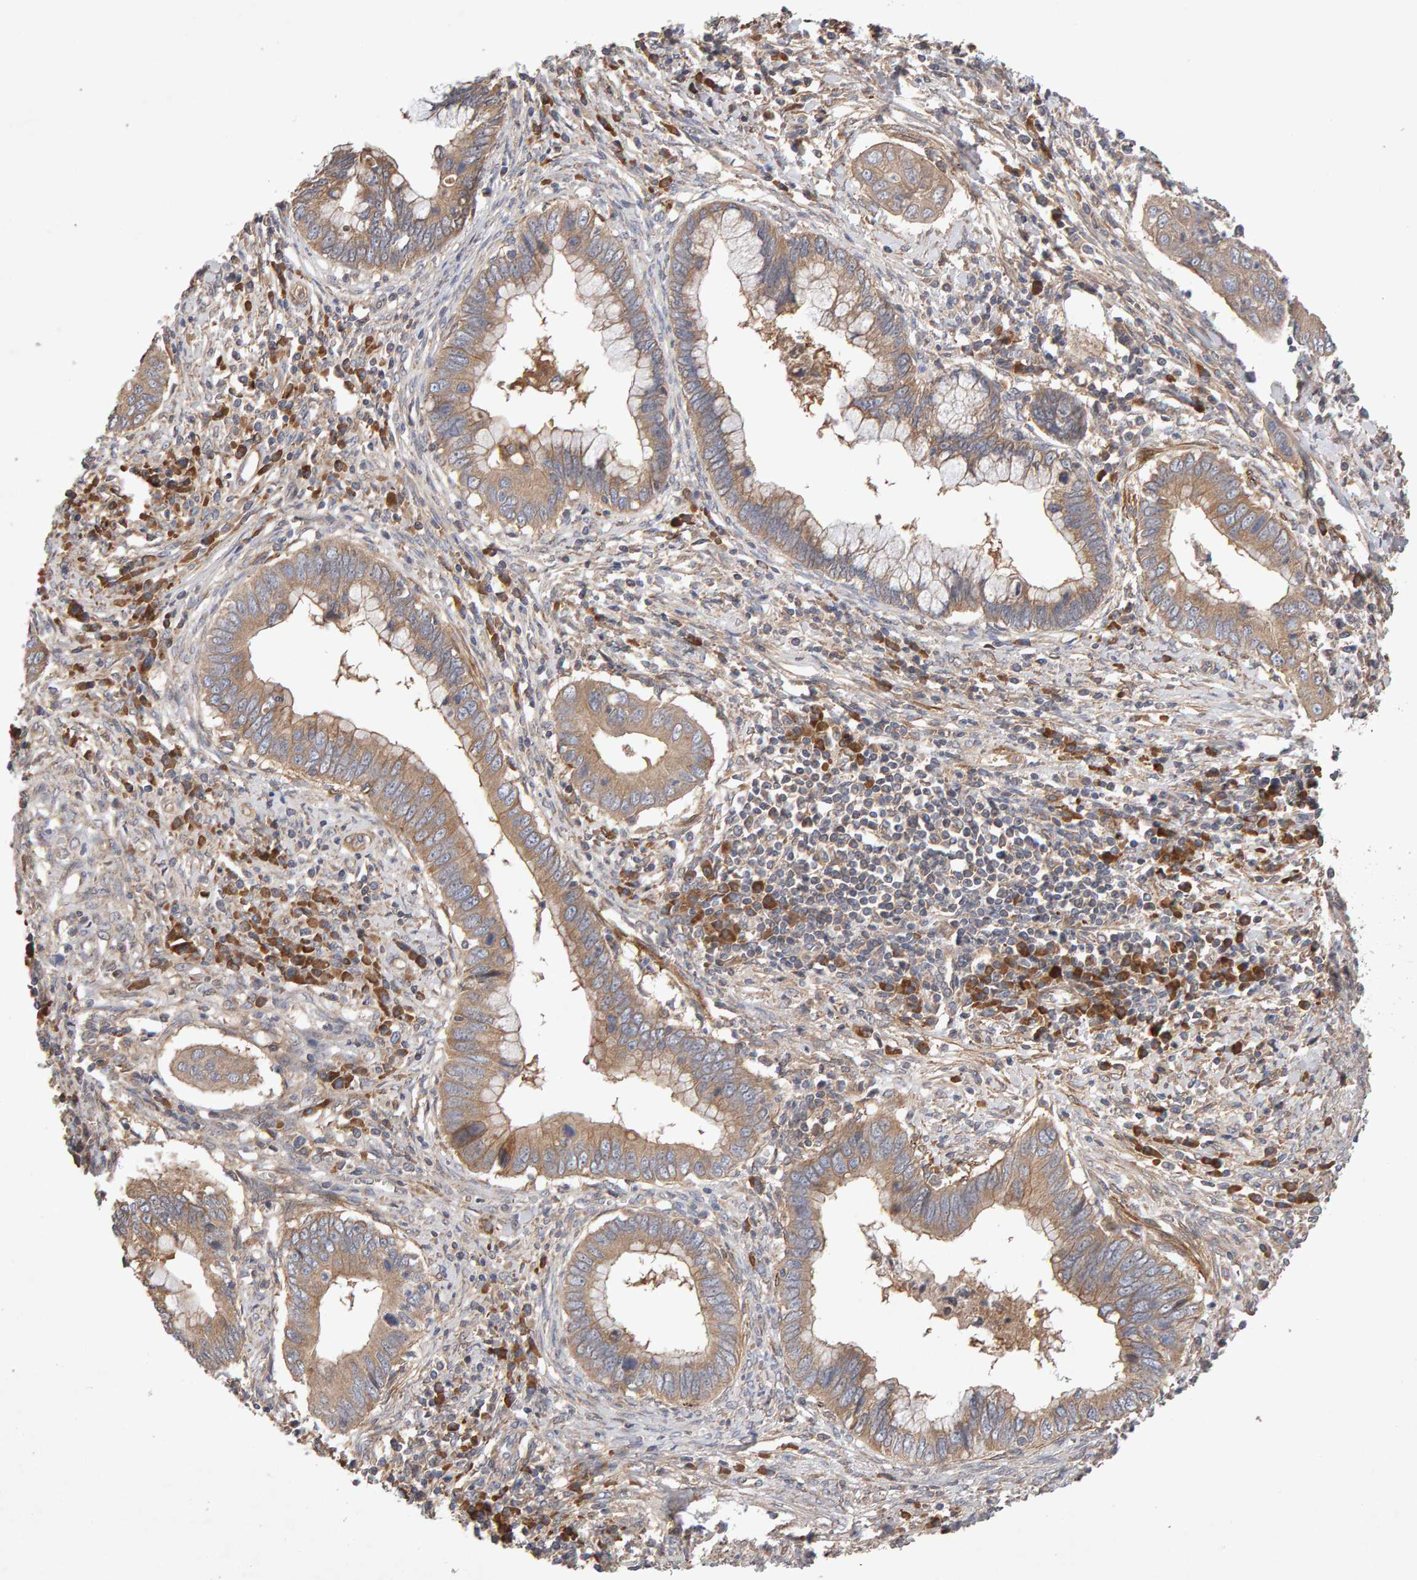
{"staining": {"intensity": "weak", "quantity": ">75%", "location": "cytoplasmic/membranous"}, "tissue": "cervical cancer", "cell_type": "Tumor cells", "image_type": "cancer", "snomed": [{"axis": "morphology", "description": "Adenocarcinoma, NOS"}, {"axis": "topography", "description": "Cervix"}], "caption": "IHC histopathology image of neoplastic tissue: cervical adenocarcinoma stained using IHC reveals low levels of weak protein expression localized specifically in the cytoplasmic/membranous of tumor cells, appearing as a cytoplasmic/membranous brown color.", "gene": "RNF19A", "patient": {"sex": "female", "age": 44}}